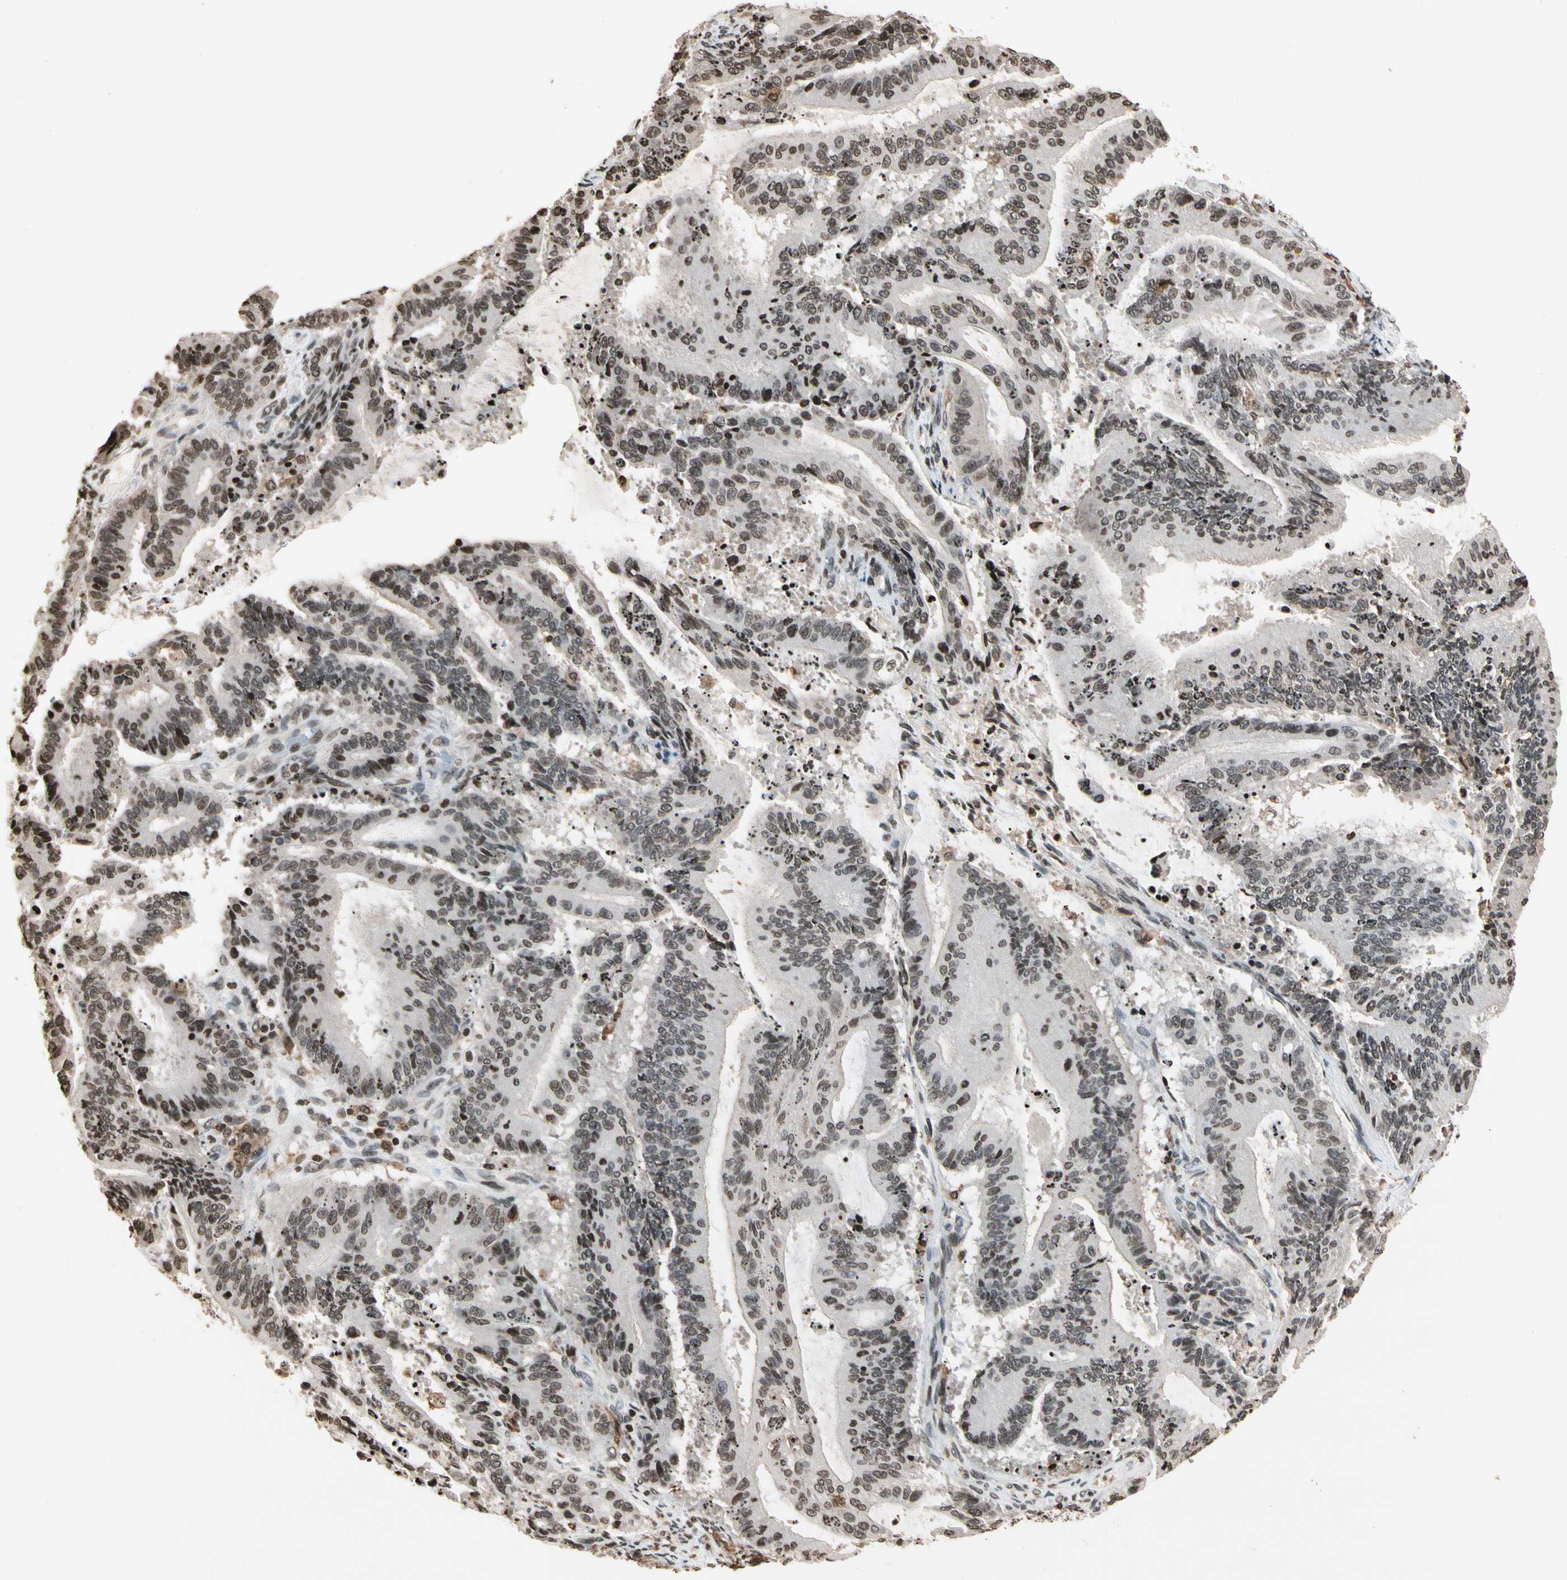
{"staining": {"intensity": "moderate", "quantity": ">75%", "location": "nuclear"}, "tissue": "liver cancer", "cell_type": "Tumor cells", "image_type": "cancer", "snomed": [{"axis": "morphology", "description": "Cholangiocarcinoma"}, {"axis": "topography", "description": "Liver"}], "caption": "This is an image of IHC staining of liver cancer, which shows moderate positivity in the nuclear of tumor cells.", "gene": "FER", "patient": {"sex": "female", "age": 73}}